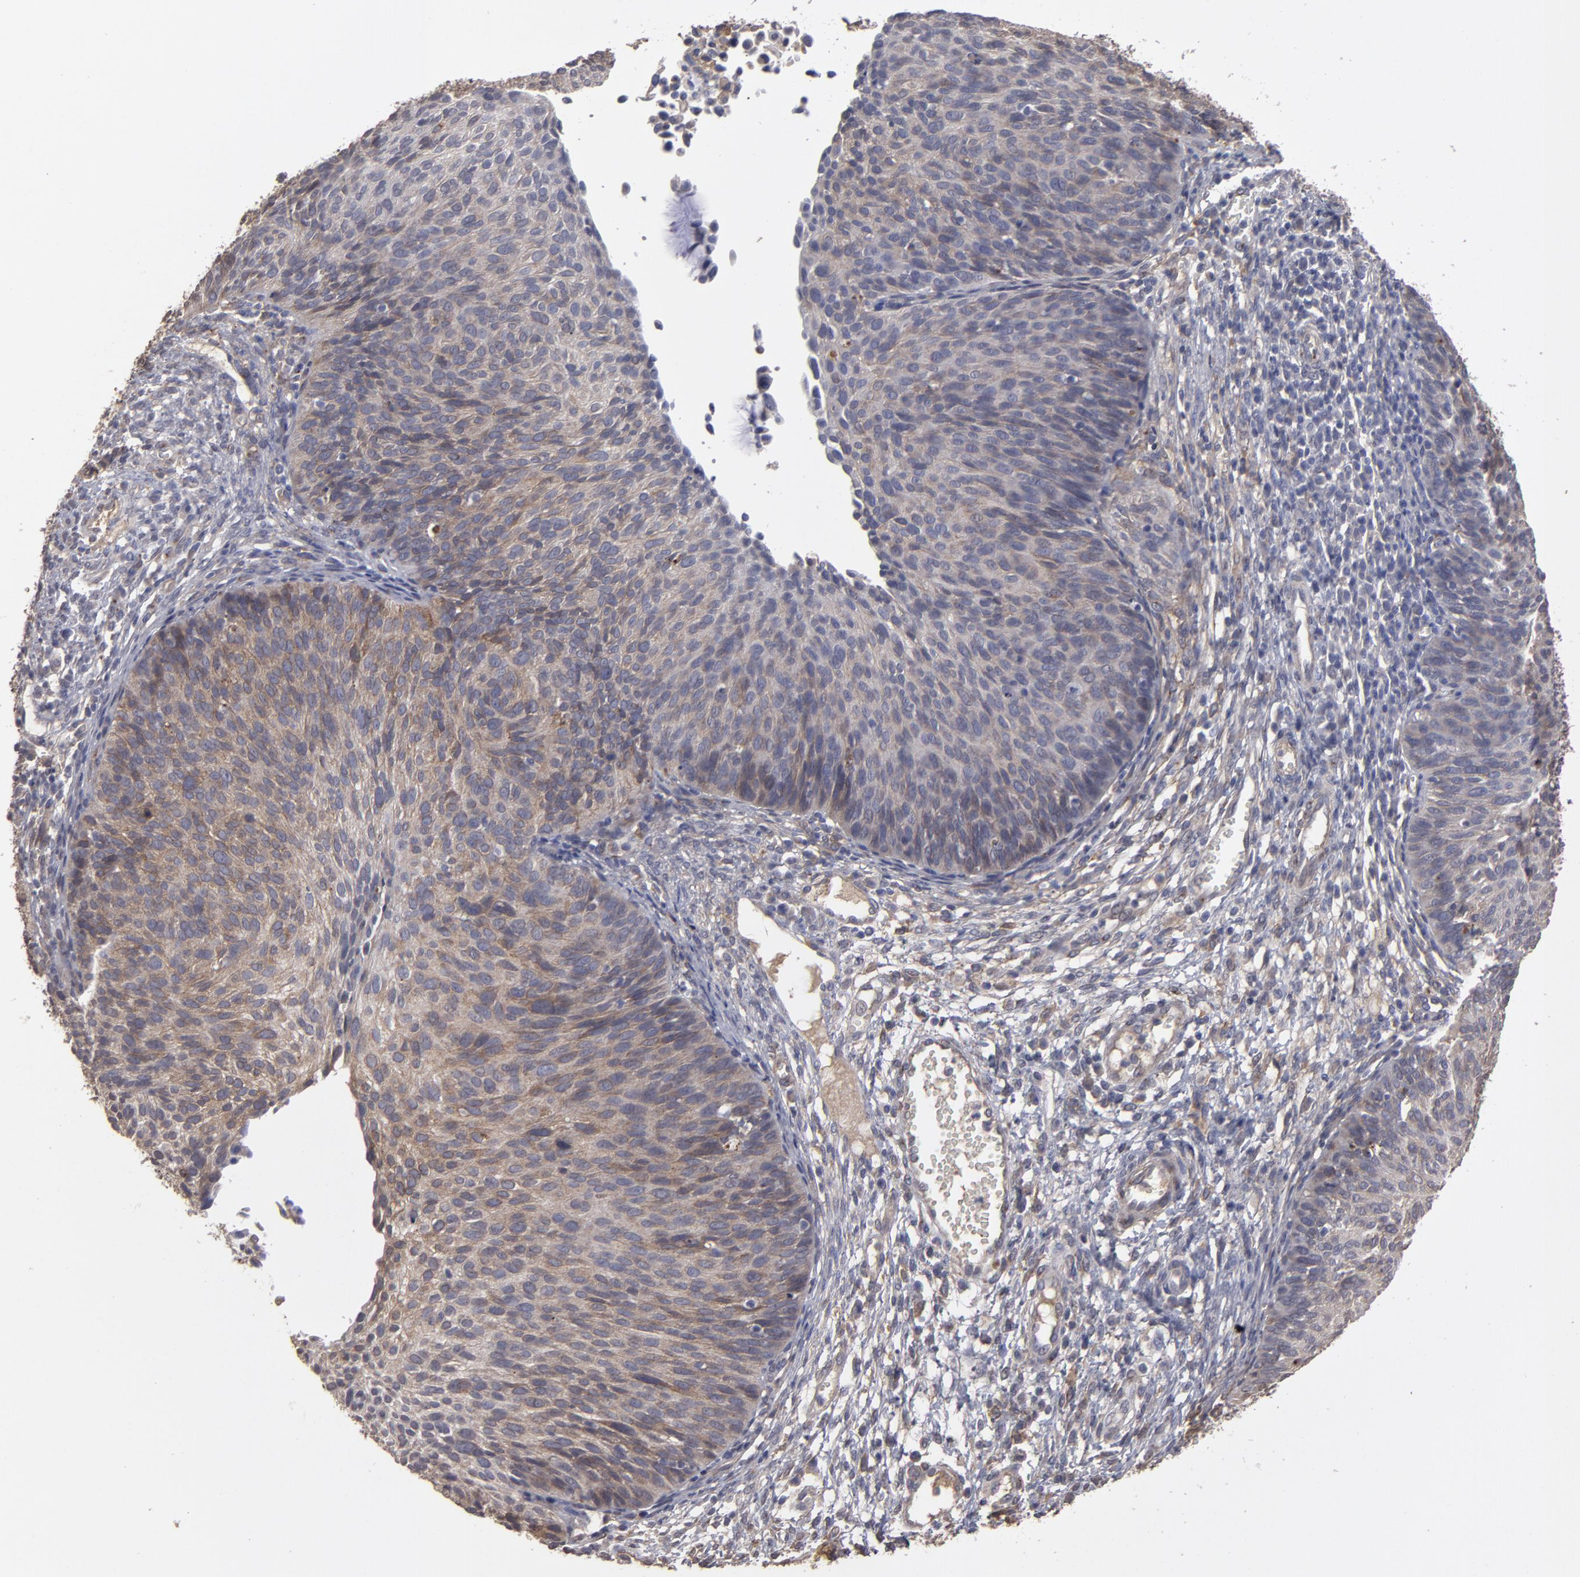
{"staining": {"intensity": "weak", "quantity": ">75%", "location": "cytoplasmic/membranous"}, "tissue": "cervical cancer", "cell_type": "Tumor cells", "image_type": "cancer", "snomed": [{"axis": "morphology", "description": "Squamous cell carcinoma, NOS"}, {"axis": "topography", "description": "Cervix"}], "caption": "Human squamous cell carcinoma (cervical) stained for a protein (brown) exhibits weak cytoplasmic/membranous positive positivity in about >75% of tumor cells.", "gene": "ITGB5", "patient": {"sex": "female", "age": 36}}